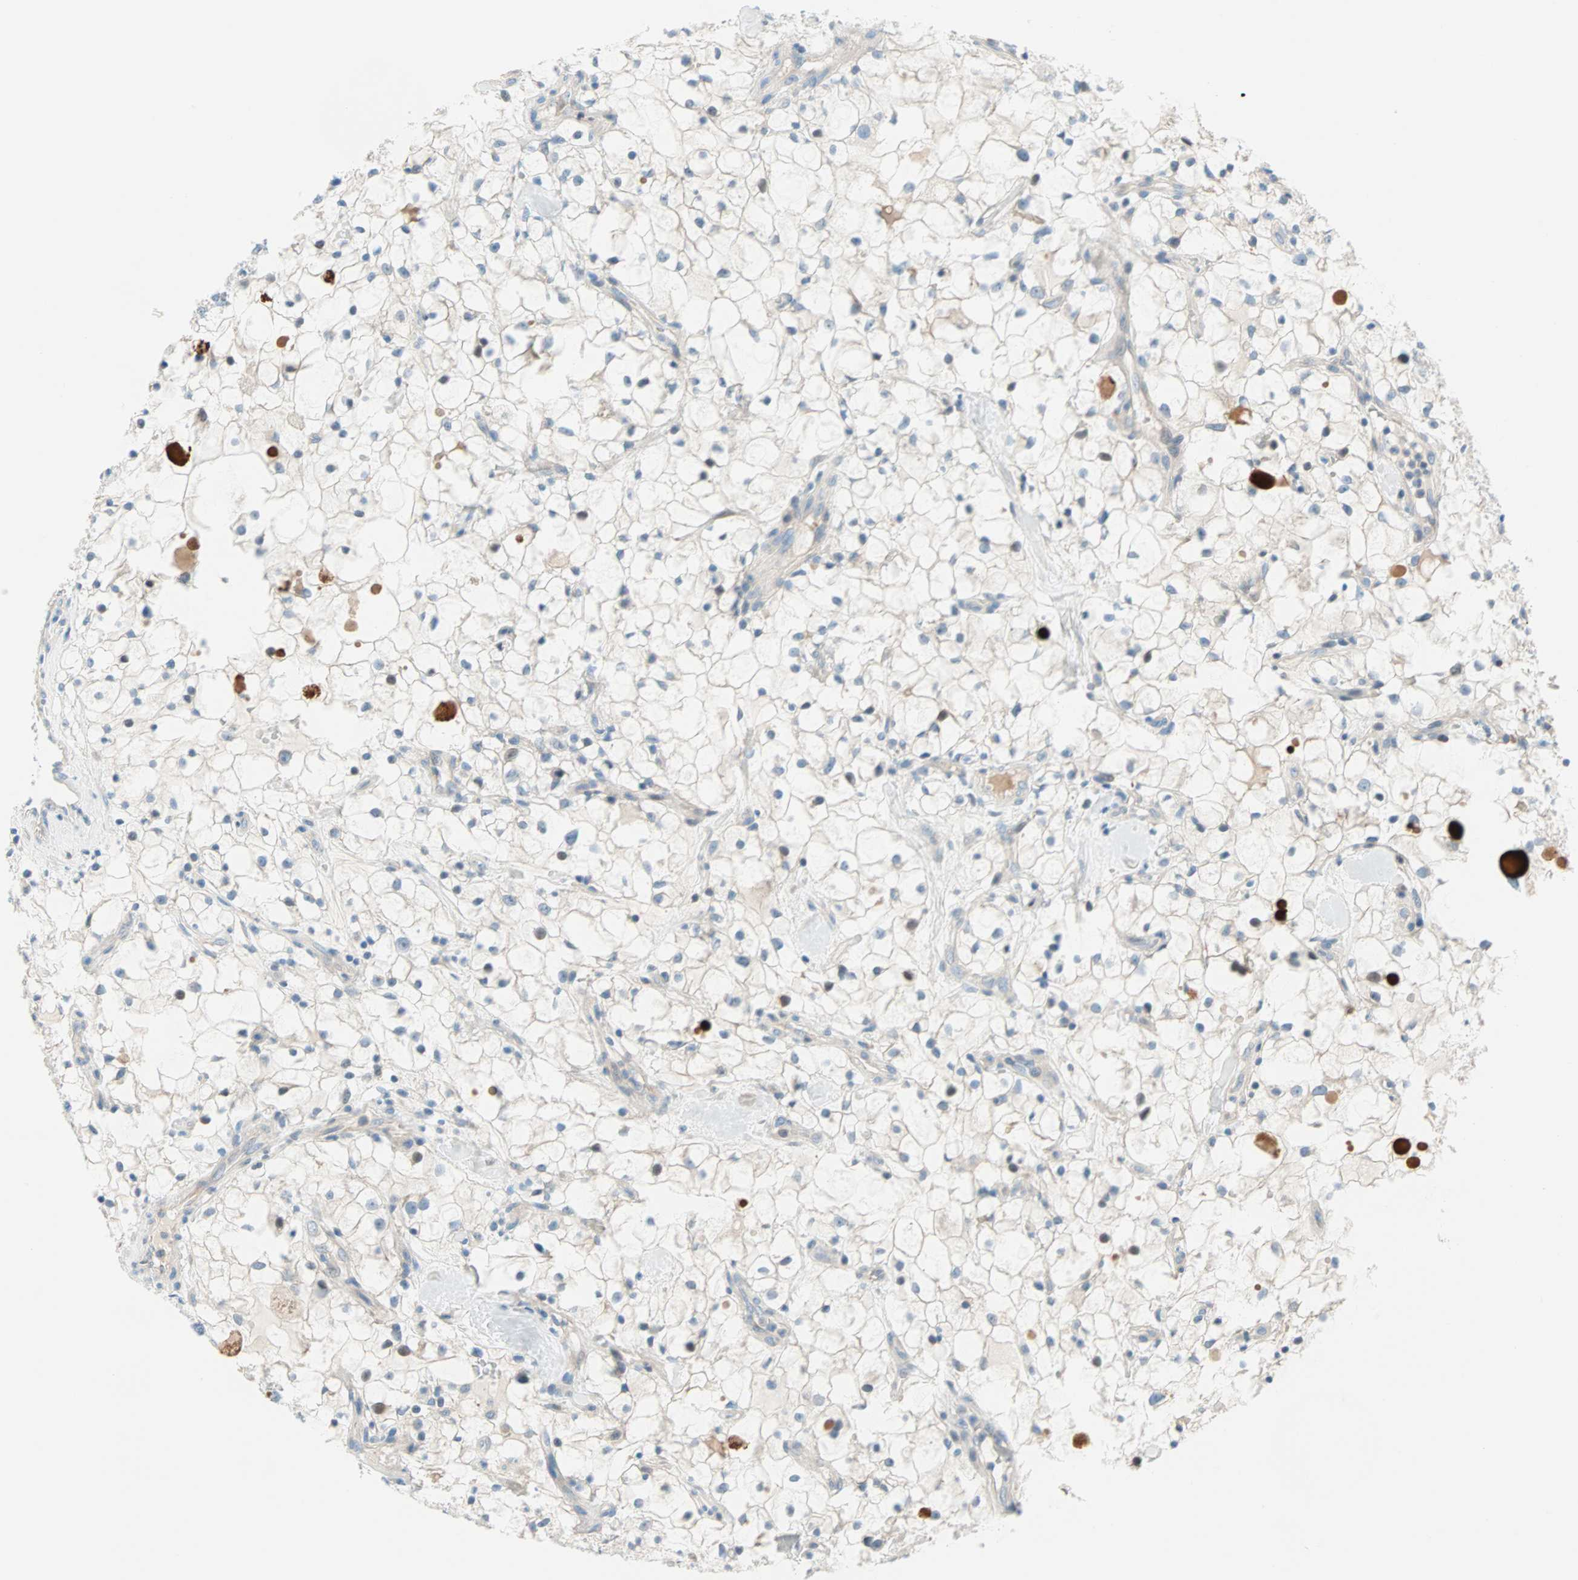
{"staining": {"intensity": "negative", "quantity": "none", "location": "none"}, "tissue": "renal cancer", "cell_type": "Tumor cells", "image_type": "cancer", "snomed": [{"axis": "morphology", "description": "Adenocarcinoma, NOS"}, {"axis": "topography", "description": "Kidney"}], "caption": "Immunohistochemical staining of renal cancer (adenocarcinoma) shows no significant staining in tumor cells.", "gene": "TMEM163", "patient": {"sex": "female", "age": 60}}